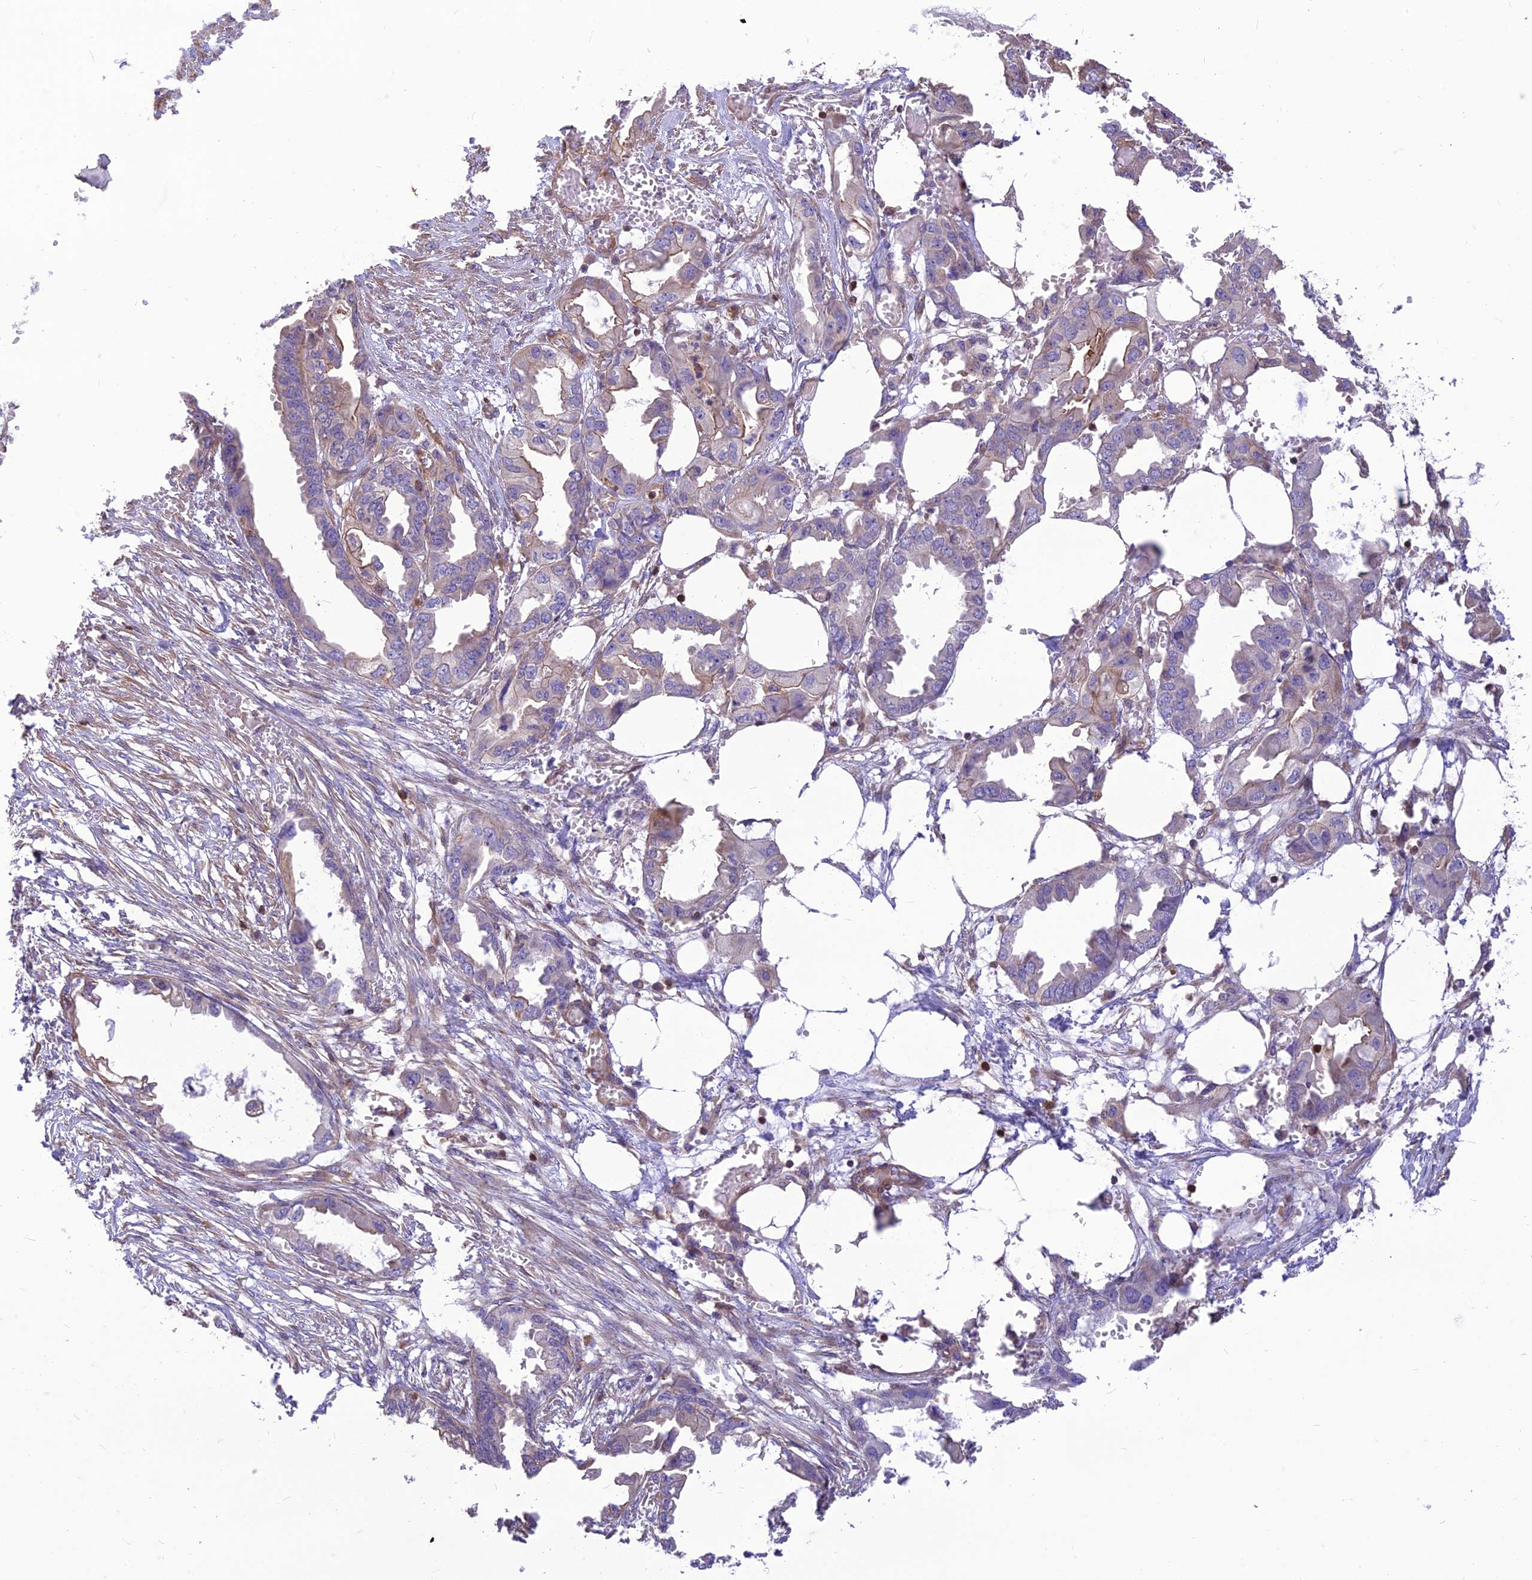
{"staining": {"intensity": "weak", "quantity": "<25%", "location": "cytoplasmic/membranous"}, "tissue": "endometrial cancer", "cell_type": "Tumor cells", "image_type": "cancer", "snomed": [{"axis": "morphology", "description": "Adenocarcinoma, NOS"}, {"axis": "morphology", "description": "Adenocarcinoma, metastatic, NOS"}, {"axis": "topography", "description": "Adipose tissue"}, {"axis": "topography", "description": "Endometrium"}], "caption": "High power microscopy histopathology image of an immunohistochemistry (IHC) photomicrograph of endometrial cancer (adenocarcinoma), revealing no significant staining in tumor cells.", "gene": "HPSE2", "patient": {"sex": "female", "age": 67}}